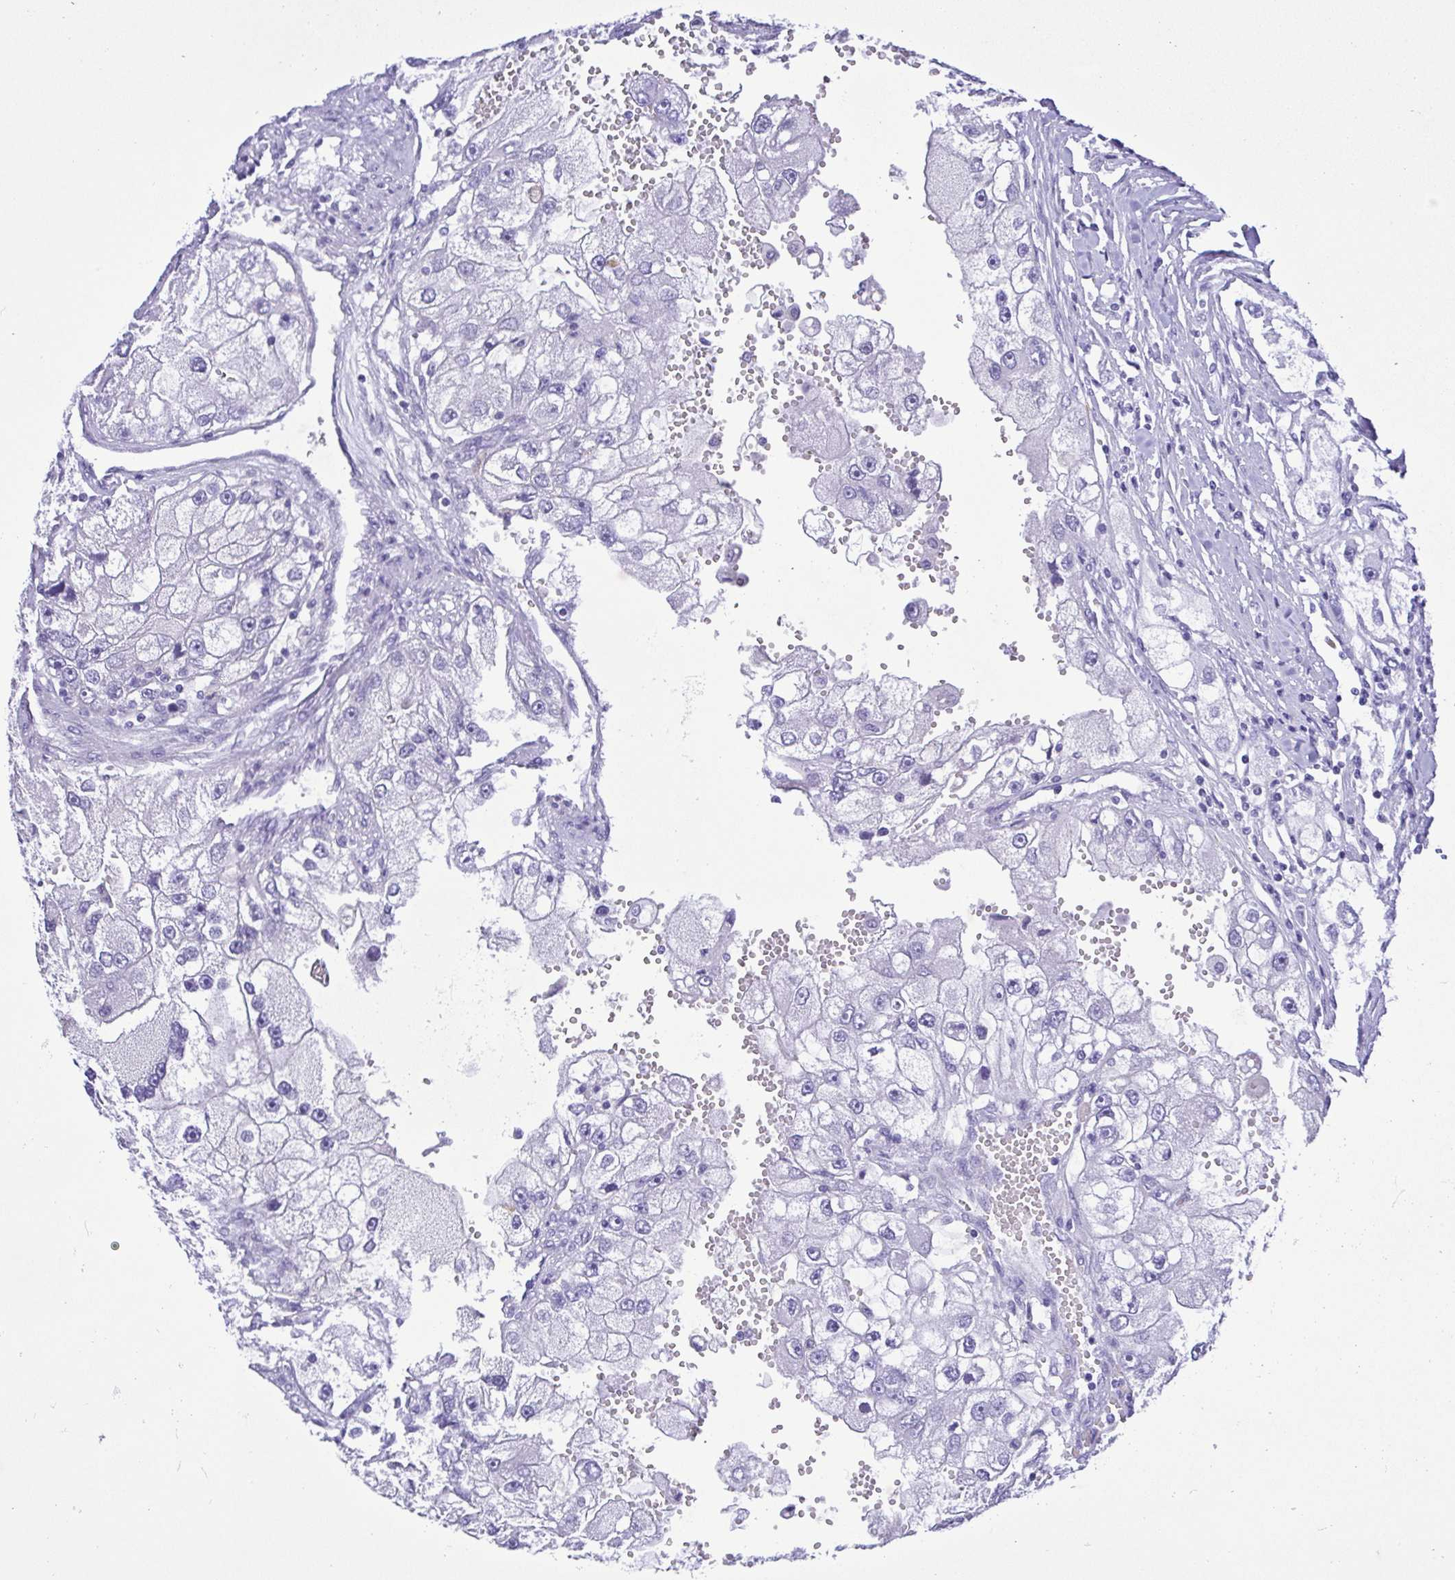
{"staining": {"intensity": "negative", "quantity": "none", "location": "none"}, "tissue": "renal cancer", "cell_type": "Tumor cells", "image_type": "cancer", "snomed": [{"axis": "morphology", "description": "Adenocarcinoma, NOS"}, {"axis": "topography", "description": "Kidney"}], "caption": "Immunohistochemistry photomicrograph of neoplastic tissue: adenocarcinoma (renal) stained with DAB (3,3'-diaminobenzidine) reveals no significant protein staining in tumor cells.", "gene": "OVGP1", "patient": {"sex": "male", "age": 63}}